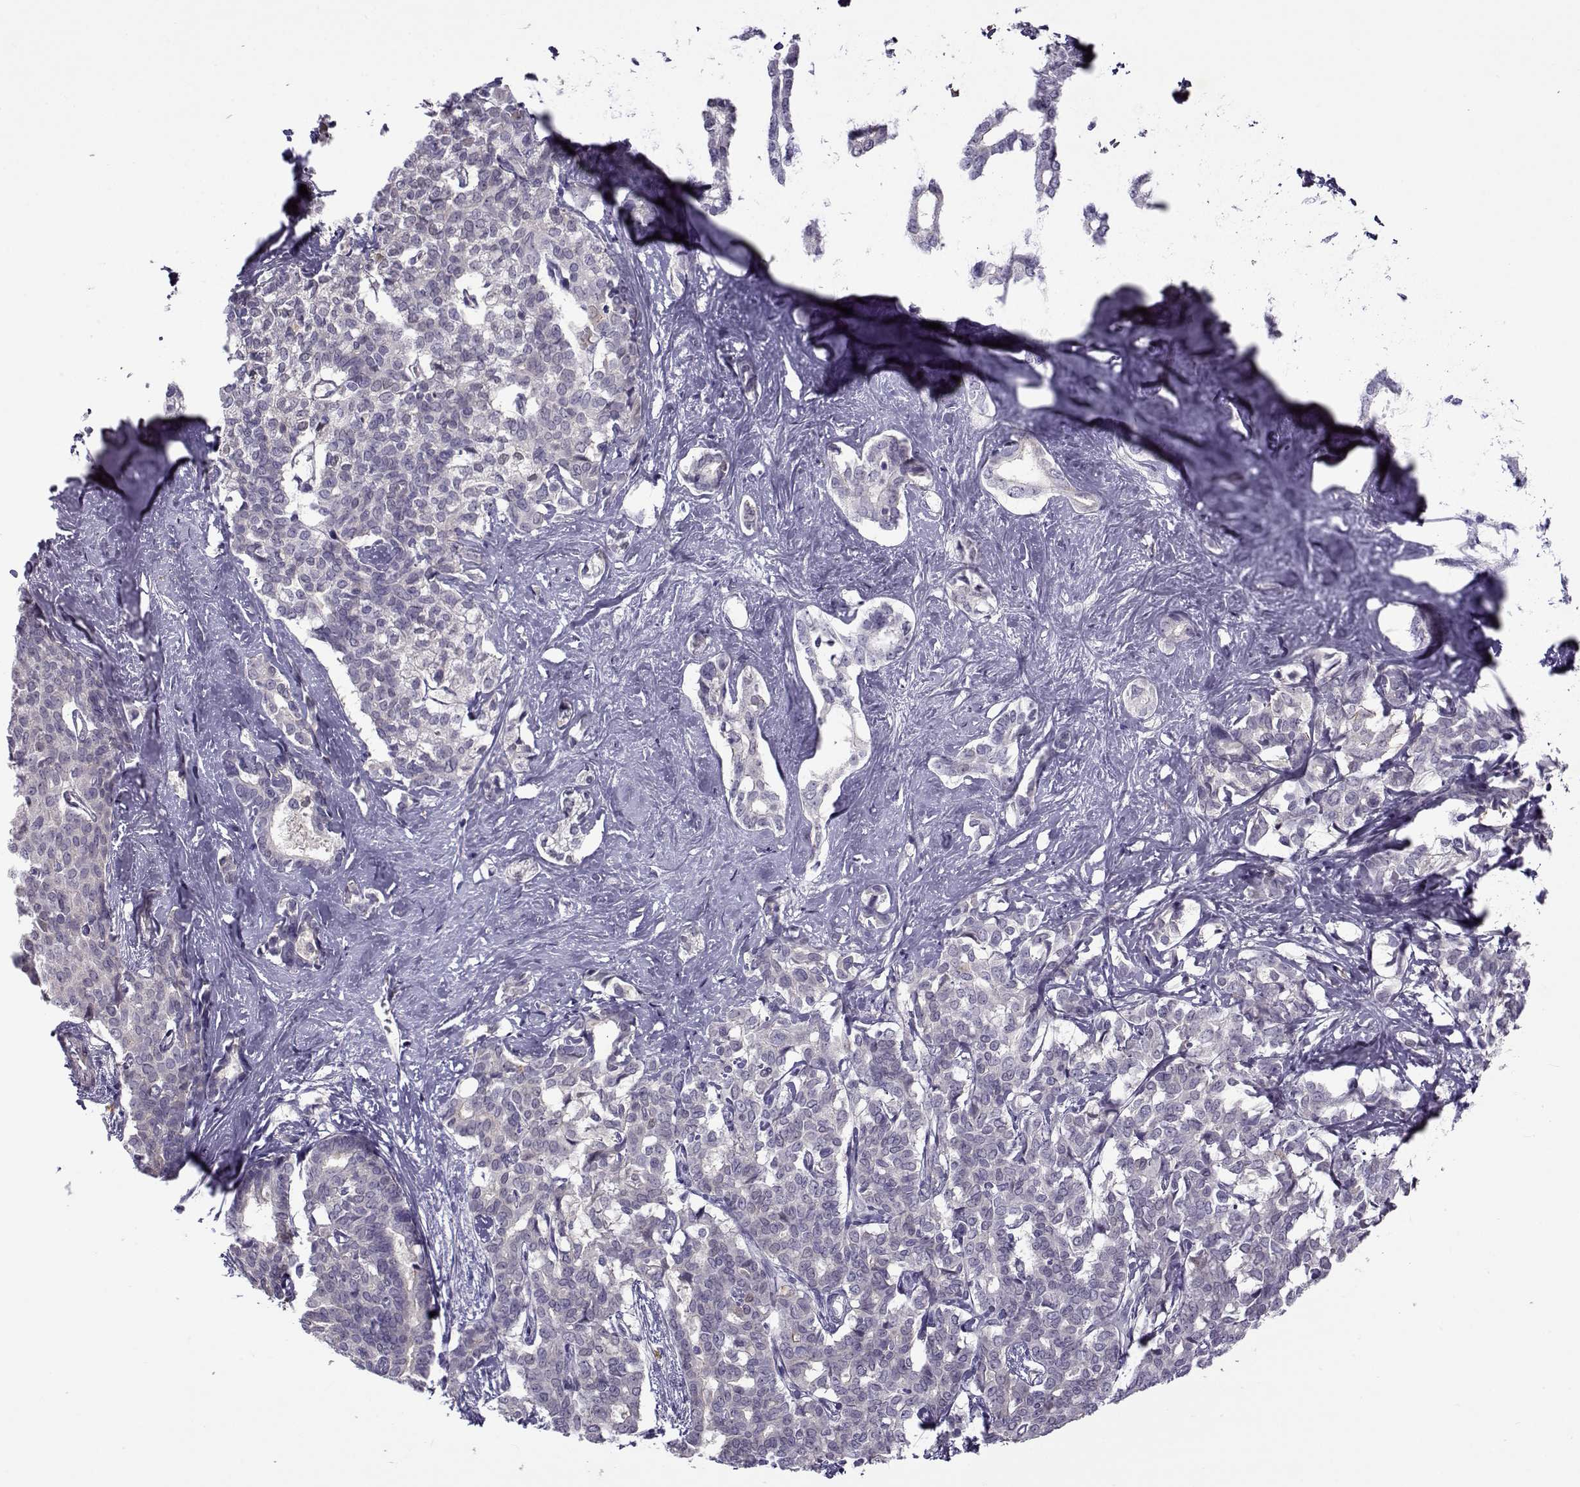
{"staining": {"intensity": "negative", "quantity": "none", "location": "none"}, "tissue": "liver cancer", "cell_type": "Tumor cells", "image_type": "cancer", "snomed": [{"axis": "morphology", "description": "Cholangiocarcinoma"}, {"axis": "topography", "description": "Liver"}], "caption": "A micrograph of liver cholangiocarcinoma stained for a protein reveals no brown staining in tumor cells. (DAB (3,3'-diaminobenzidine) IHC with hematoxylin counter stain).", "gene": "UCP3", "patient": {"sex": "female", "age": 47}}